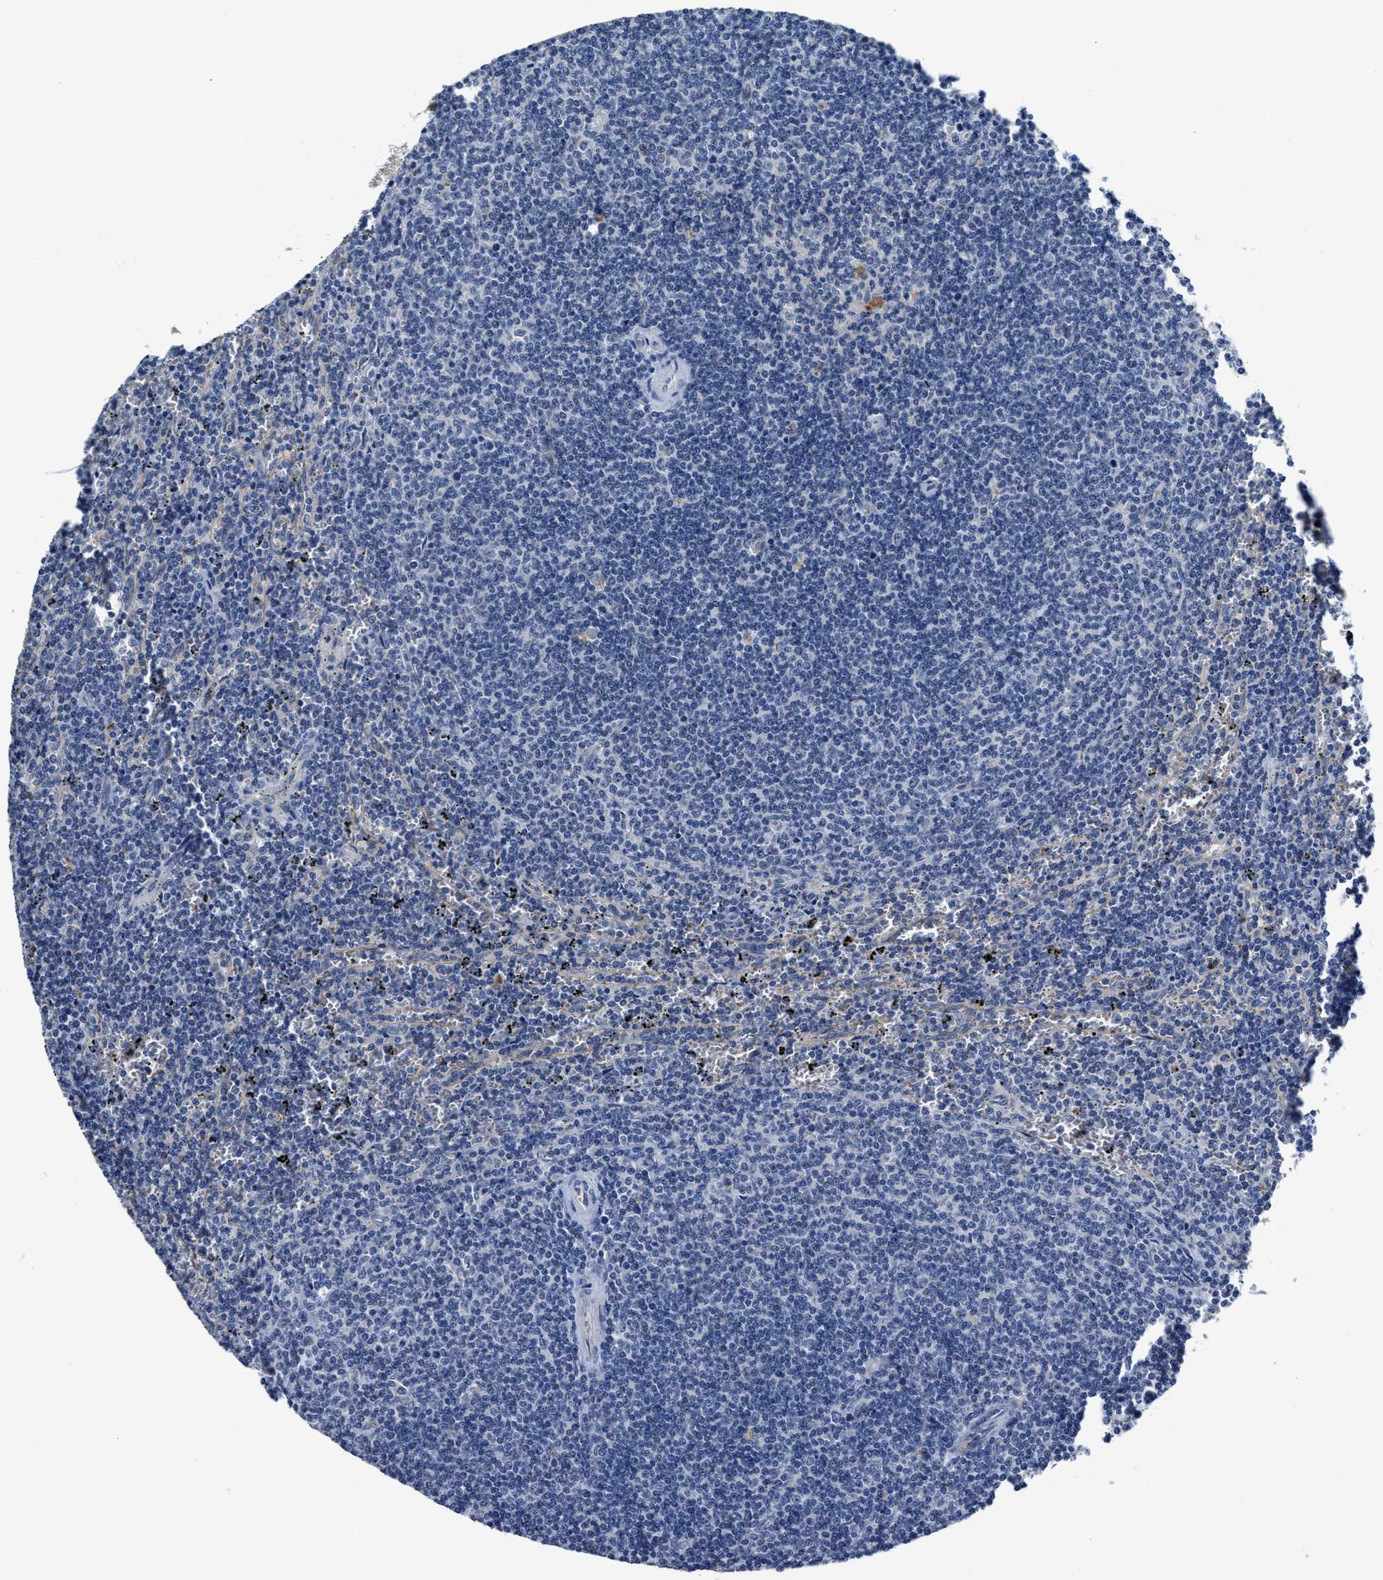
{"staining": {"intensity": "negative", "quantity": "none", "location": "none"}, "tissue": "lymphoma", "cell_type": "Tumor cells", "image_type": "cancer", "snomed": [{"axis": "morphology", "description": "Malignant lymphoma, non-Hodgkin's type, Low grade"}, {"axis": "topography", "description": "Spleen"}], "caption": "Tumor cells show no significant staining in lymphoma.", "gene": "GHITM", "patient": {"sex": "female", "age": 50}}